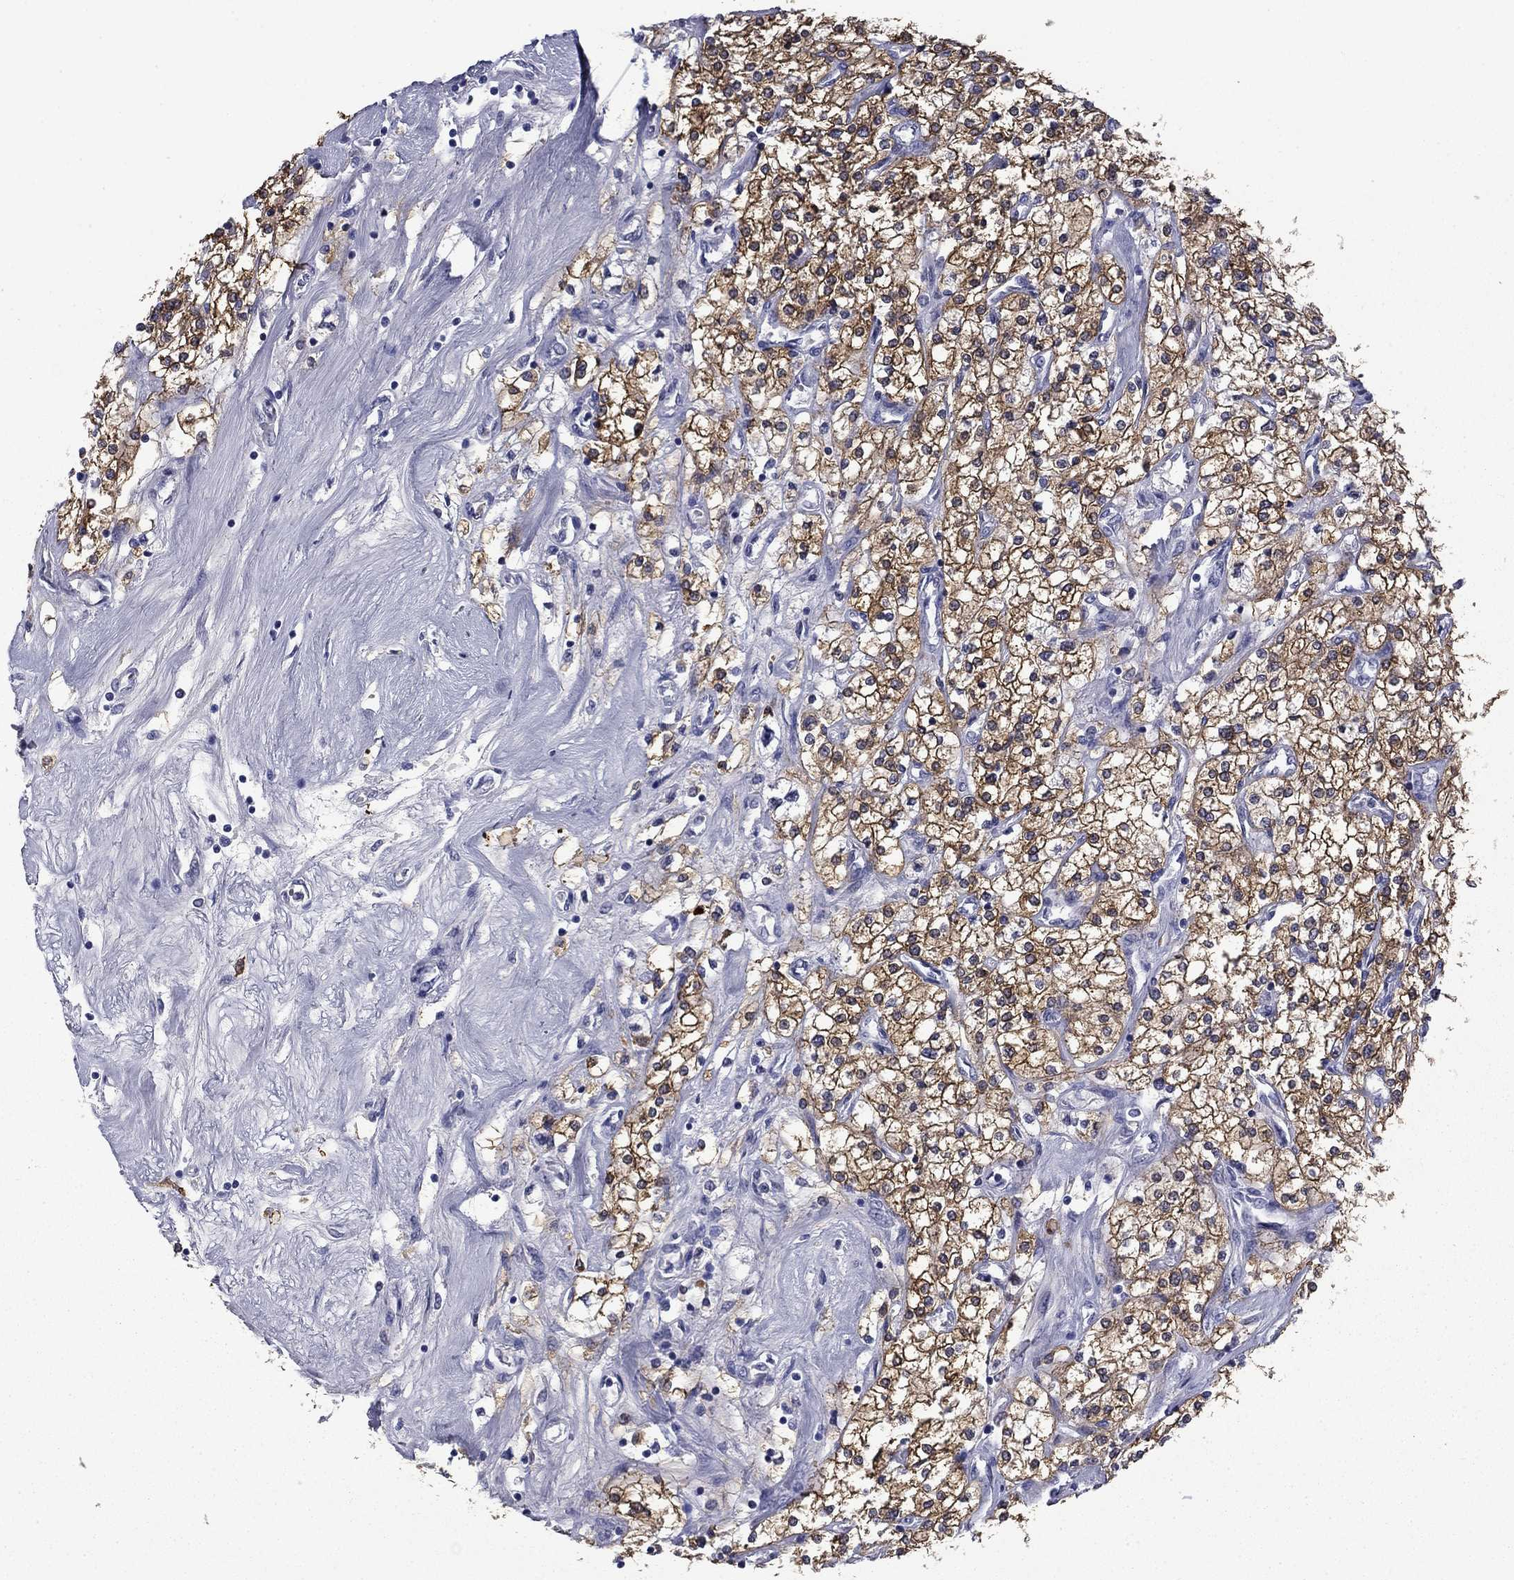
{"staining": {"intensity": "strong", "quantity": "<25%", "location": "cytoplasmic/membranous"}, "tissue": "renal cancer", "cell_type": "Tumor cells", "image_type": "cancer", "snomed": [{"axis": "morphology", "description": "Adenocarcinoma, NOS"}, {"axis": "topography", "description": "Kidney"}], "caption": "The micrograph exhibits a brown stain indicating the presence of a protein in the cytoplasmic/membranous of tumor cells in renal cancer.", "gene": "BCL2L14", "patient": {"sex": "male", "age": 80}}